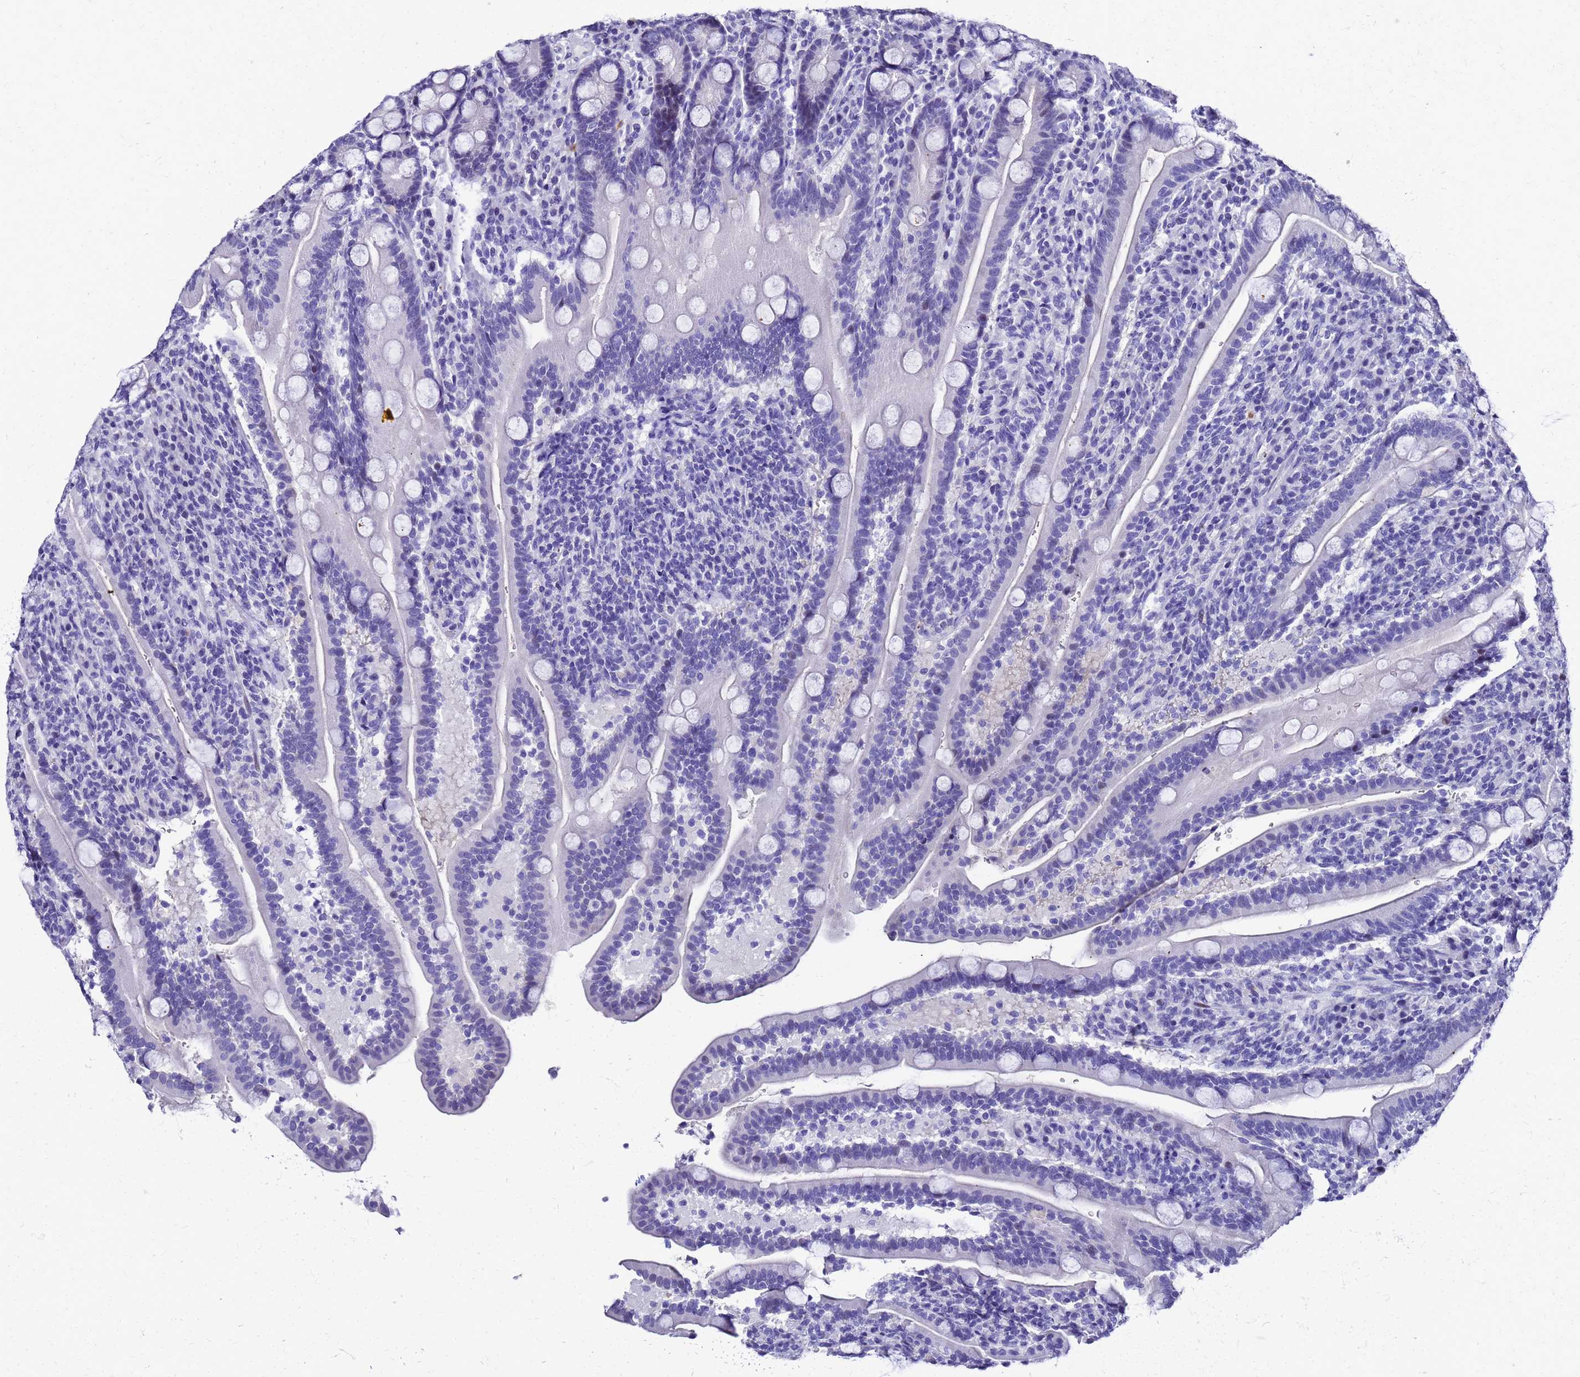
{"staining": {"intensity": "negative", "quantity": "none", "location": "none"}, "tissue": "duodenum", "cell_type": "Glandular cells", "image_type": "normal", "snomed": [{"axis": "morphology", "description": "Normal tissue, NOS"}, {"axis": "topography", "description": "Duodenum"}], "caption": "This micrograph is of unremarkable duodenum stained with IHC to label a protein in brown with the nuclei are counter-stained blue. There is no positivity in glandular cells.", "gene": "SMIM21", "patient": {"sex": "male", "age": 35}}